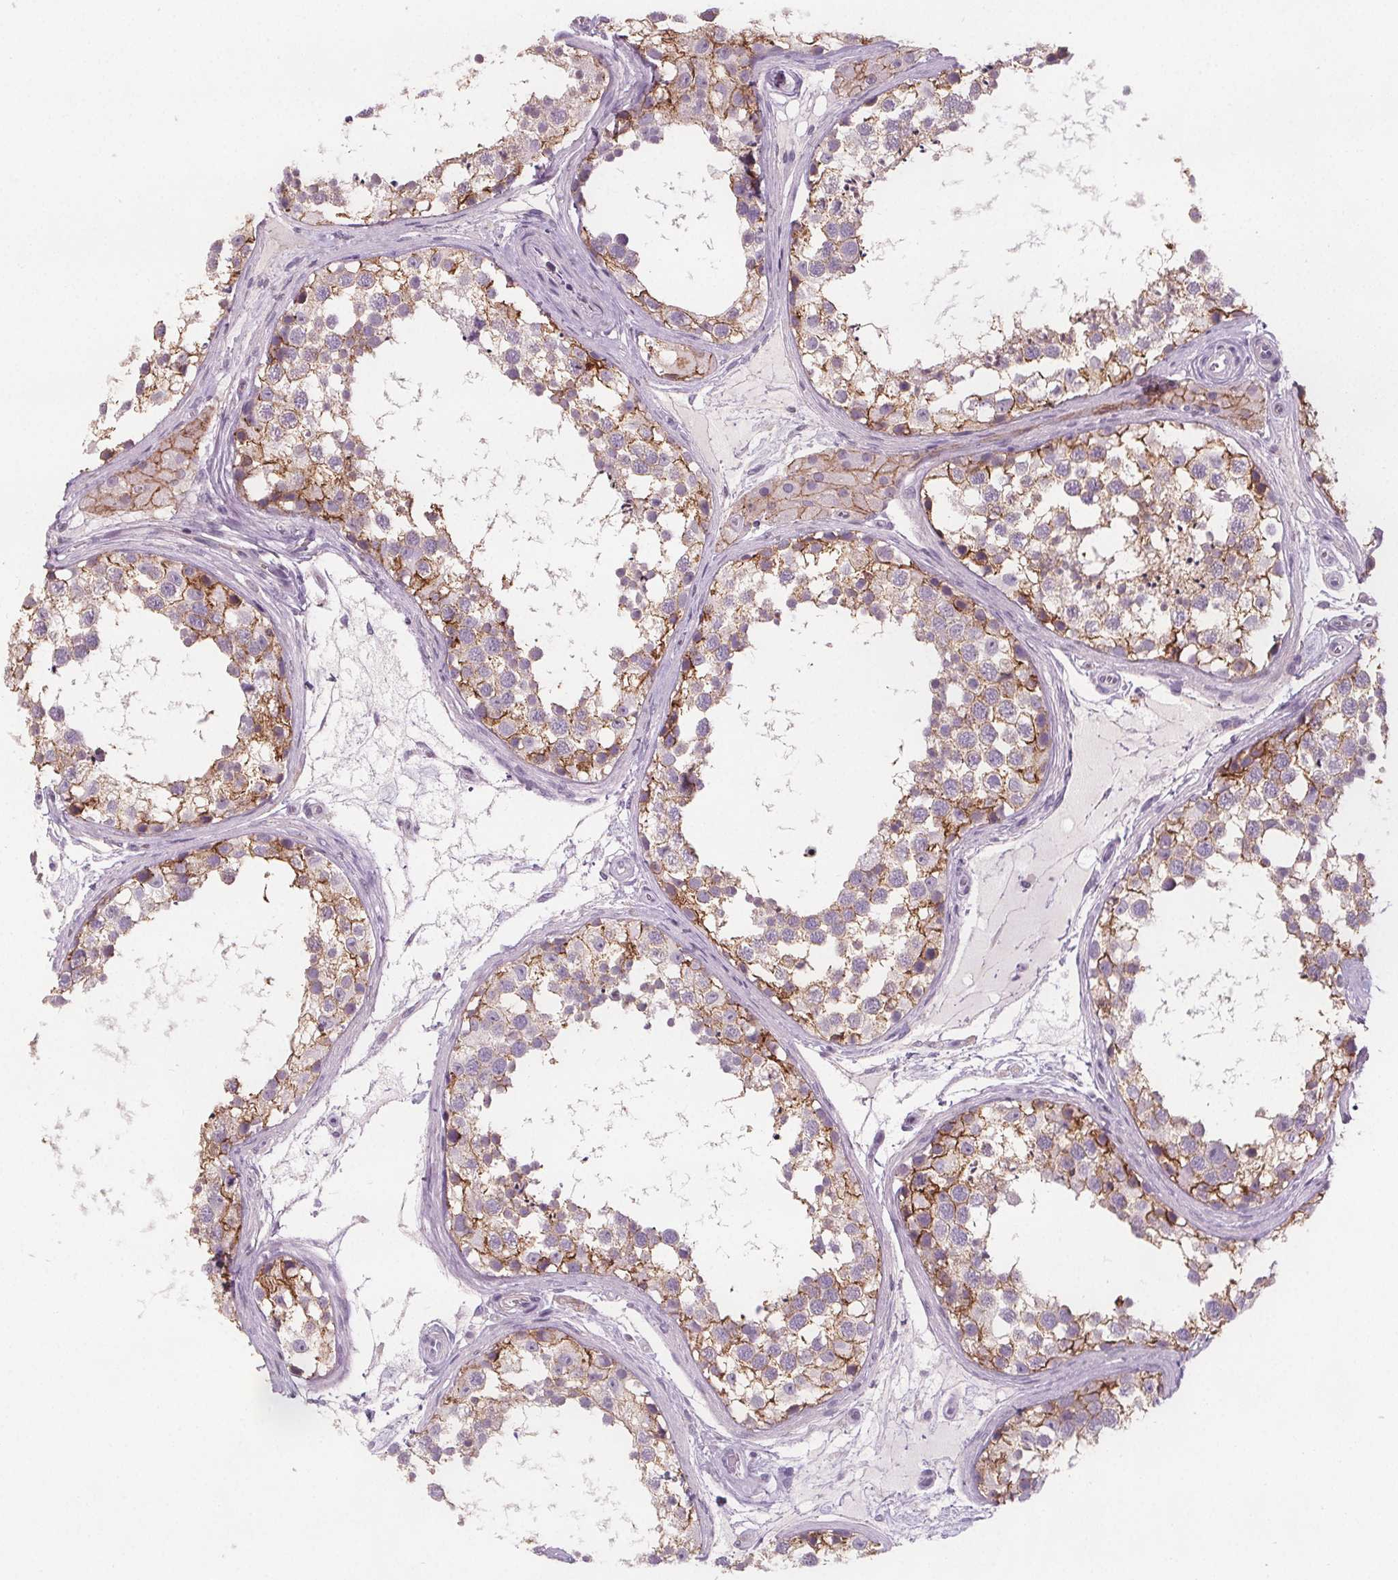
{"staining": {"intensity": "moderate", "quantity": "25%-75%", "location": "cytoplasmic/membranous"}, "tissue": "testis", "cell_type": "Cells in seminiferous ducts", "image_type": "normal", "snomed": [{"axis": "morphology", "description": "Normal tissue, NOS"}, {"axis": "morphology", "description": "Seminoma, NOS"}, {"axis": "topography", "description": "Testis"}], "caption": "Moderate cytoplasmic/membranous positivity for a protein is seen in approximately 25%-75% of cells in seminiferous ducts of unremarkable testis using immunohistochemistry.", "gene": "ATP1A1", "patient": {"sex": "male", "age": 65}}